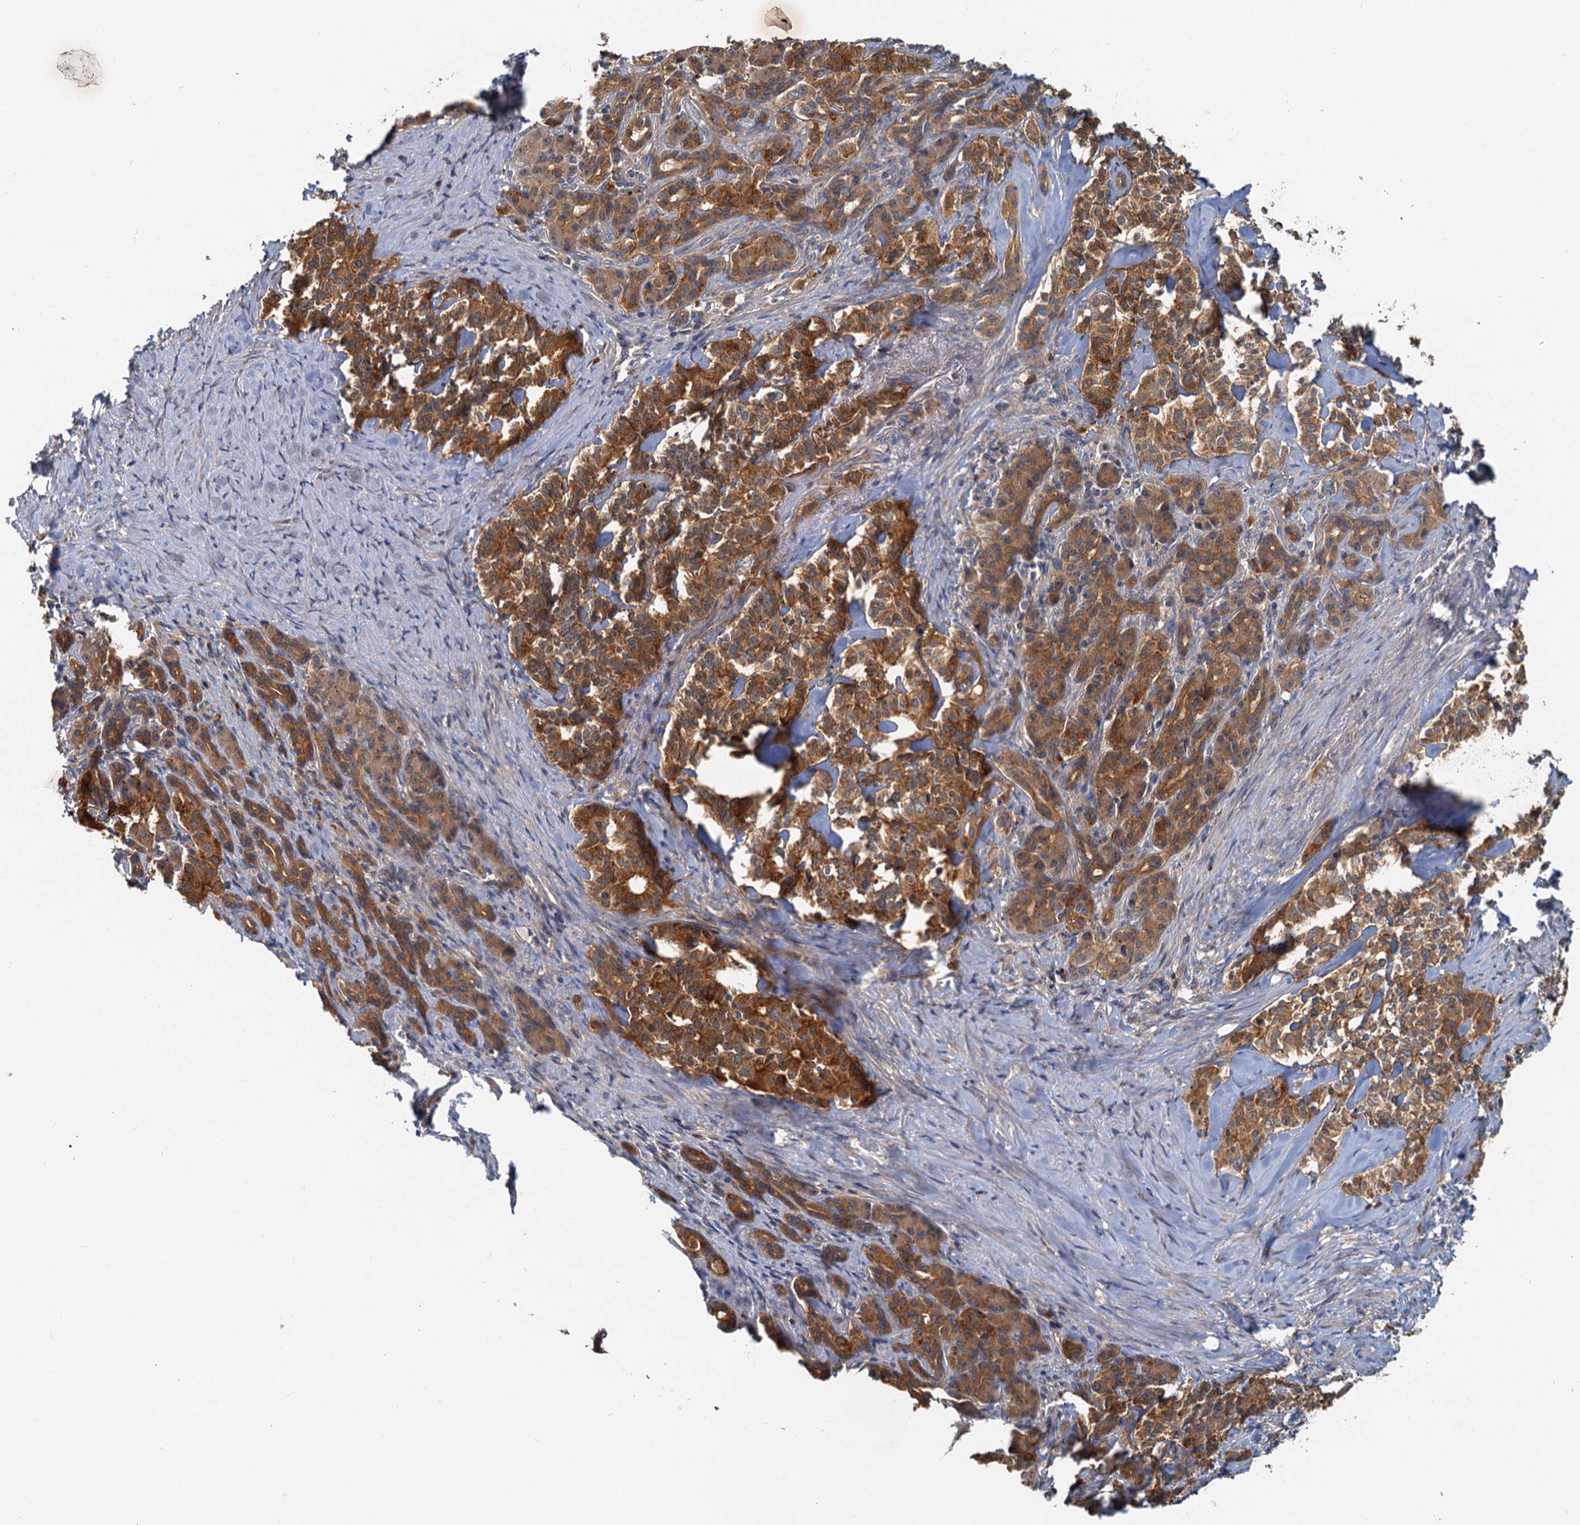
{"staining": {"intensity": "strong", "quantity": ">75%", "location": "cytoplasmic/membranous"}, "tissue": "pancreatic cancer", "cell_type": "Tumor cells", "image_type": "cancer", "snomed": [{"axis": "morphology", "description": "Adenocarcinoma, NOS"}, {"axis": "topography", "description": "Pancreas"}], "caption": "A high-resolution photomicrograph shows IHC staining of pancreatic adenocarcinoma, which demonstrates strong cytoplasmic/membranous positivity in about >75% of tumor cells.", "gene": "TOLLIP", "patient": {"sex": "female", "age": 74}}